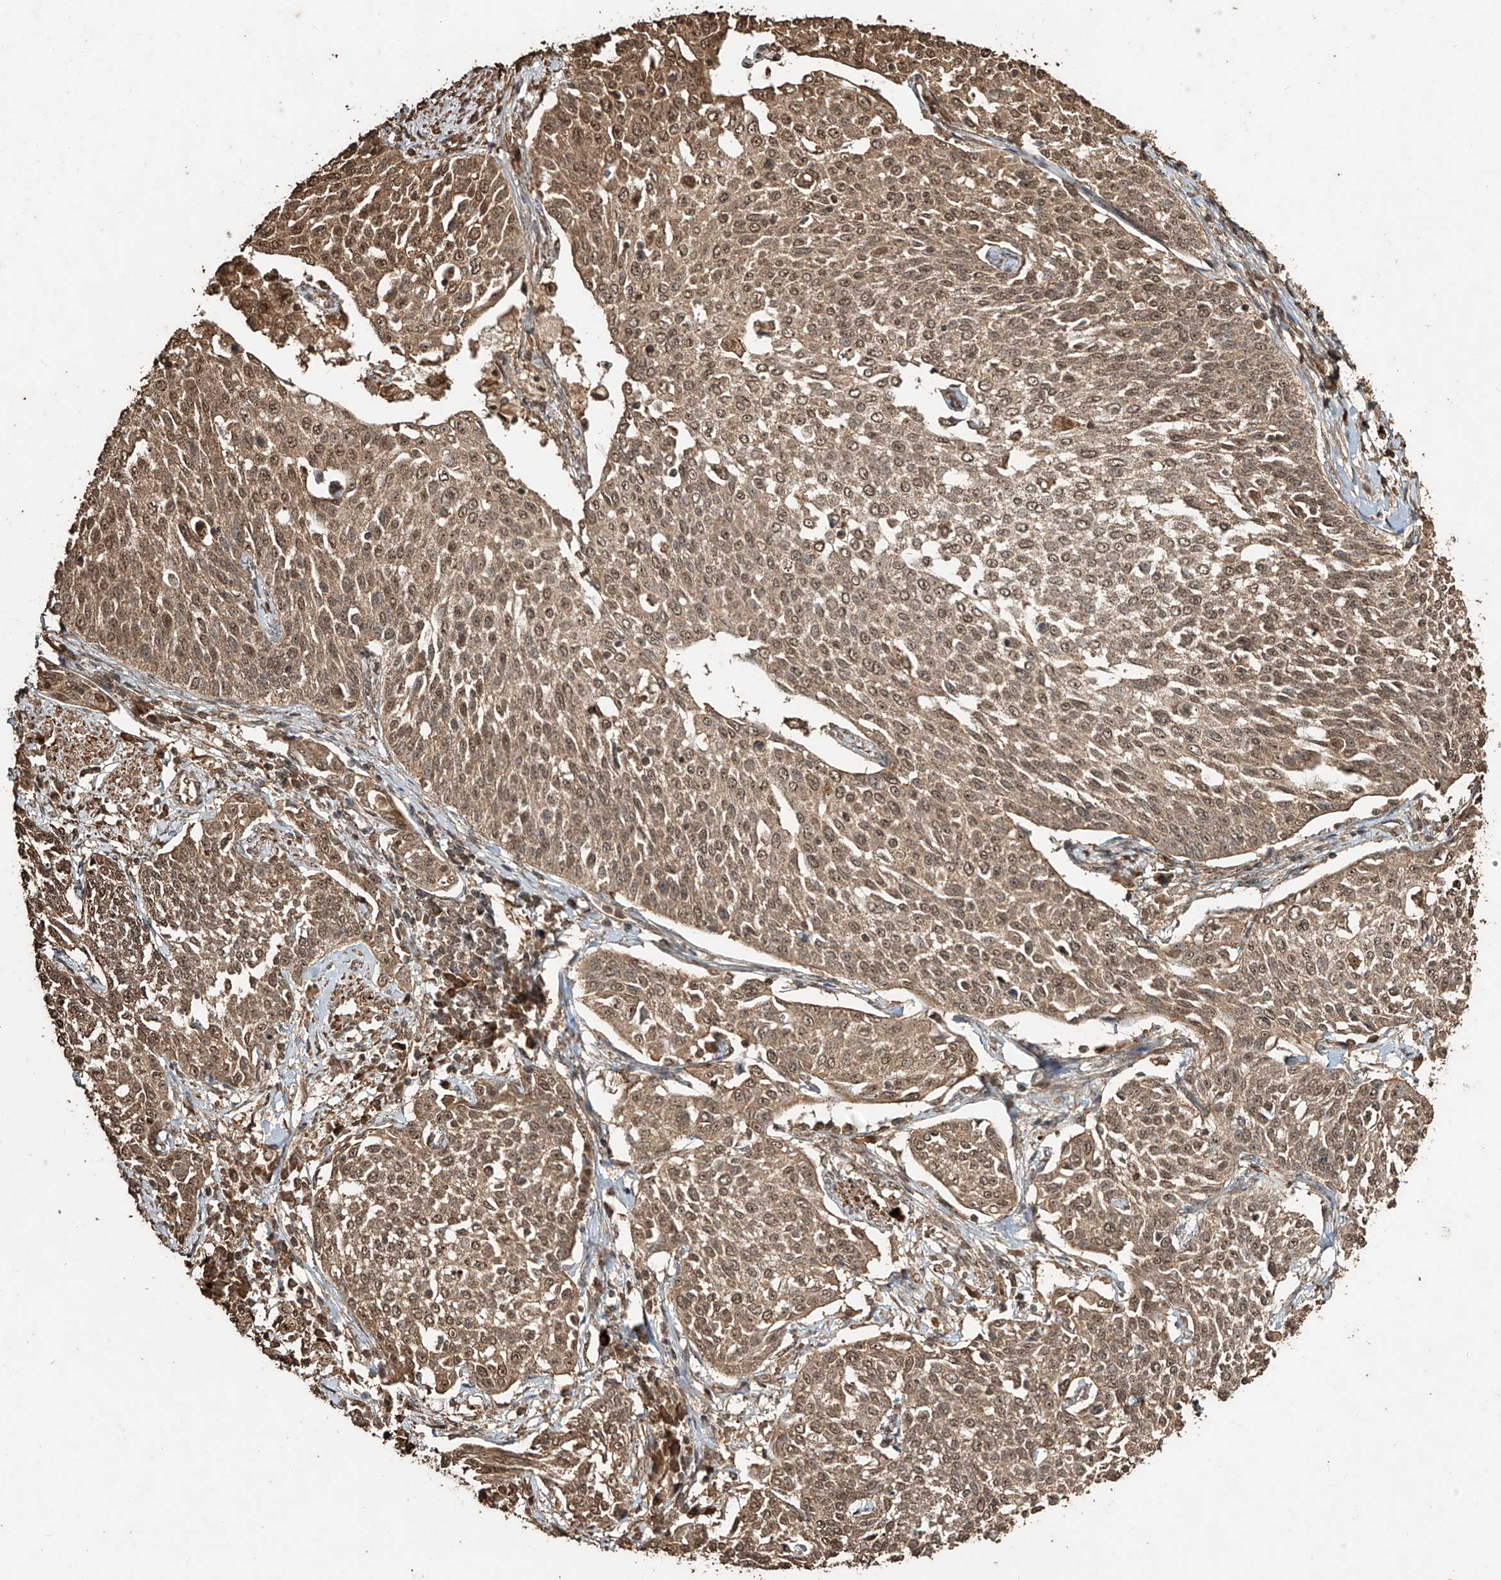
{"staining": {"intensity": "moderate", "quantity": ">75%", "location": "cytoplasmic/membranous,nuclear"}, "tissue": "cervical cancer", "cell_type": "Tumor cells", "image_type": "cancer", "snomed": [{"axis": "morphology", "description": "Squamous cell carcinoma, NOS"}, {"axis": "topography", "description": "Cervix"}], "caption": "Immunohistochemical staining of human cervical cancer displays medium levels of moderate cytoplasmic/membranous and nuclear expression in approximately >75% of tumor cells. Nuclei are stained in blue.", "gene": "ZNF660", "patient": {"sex": "female", "age": 34}}